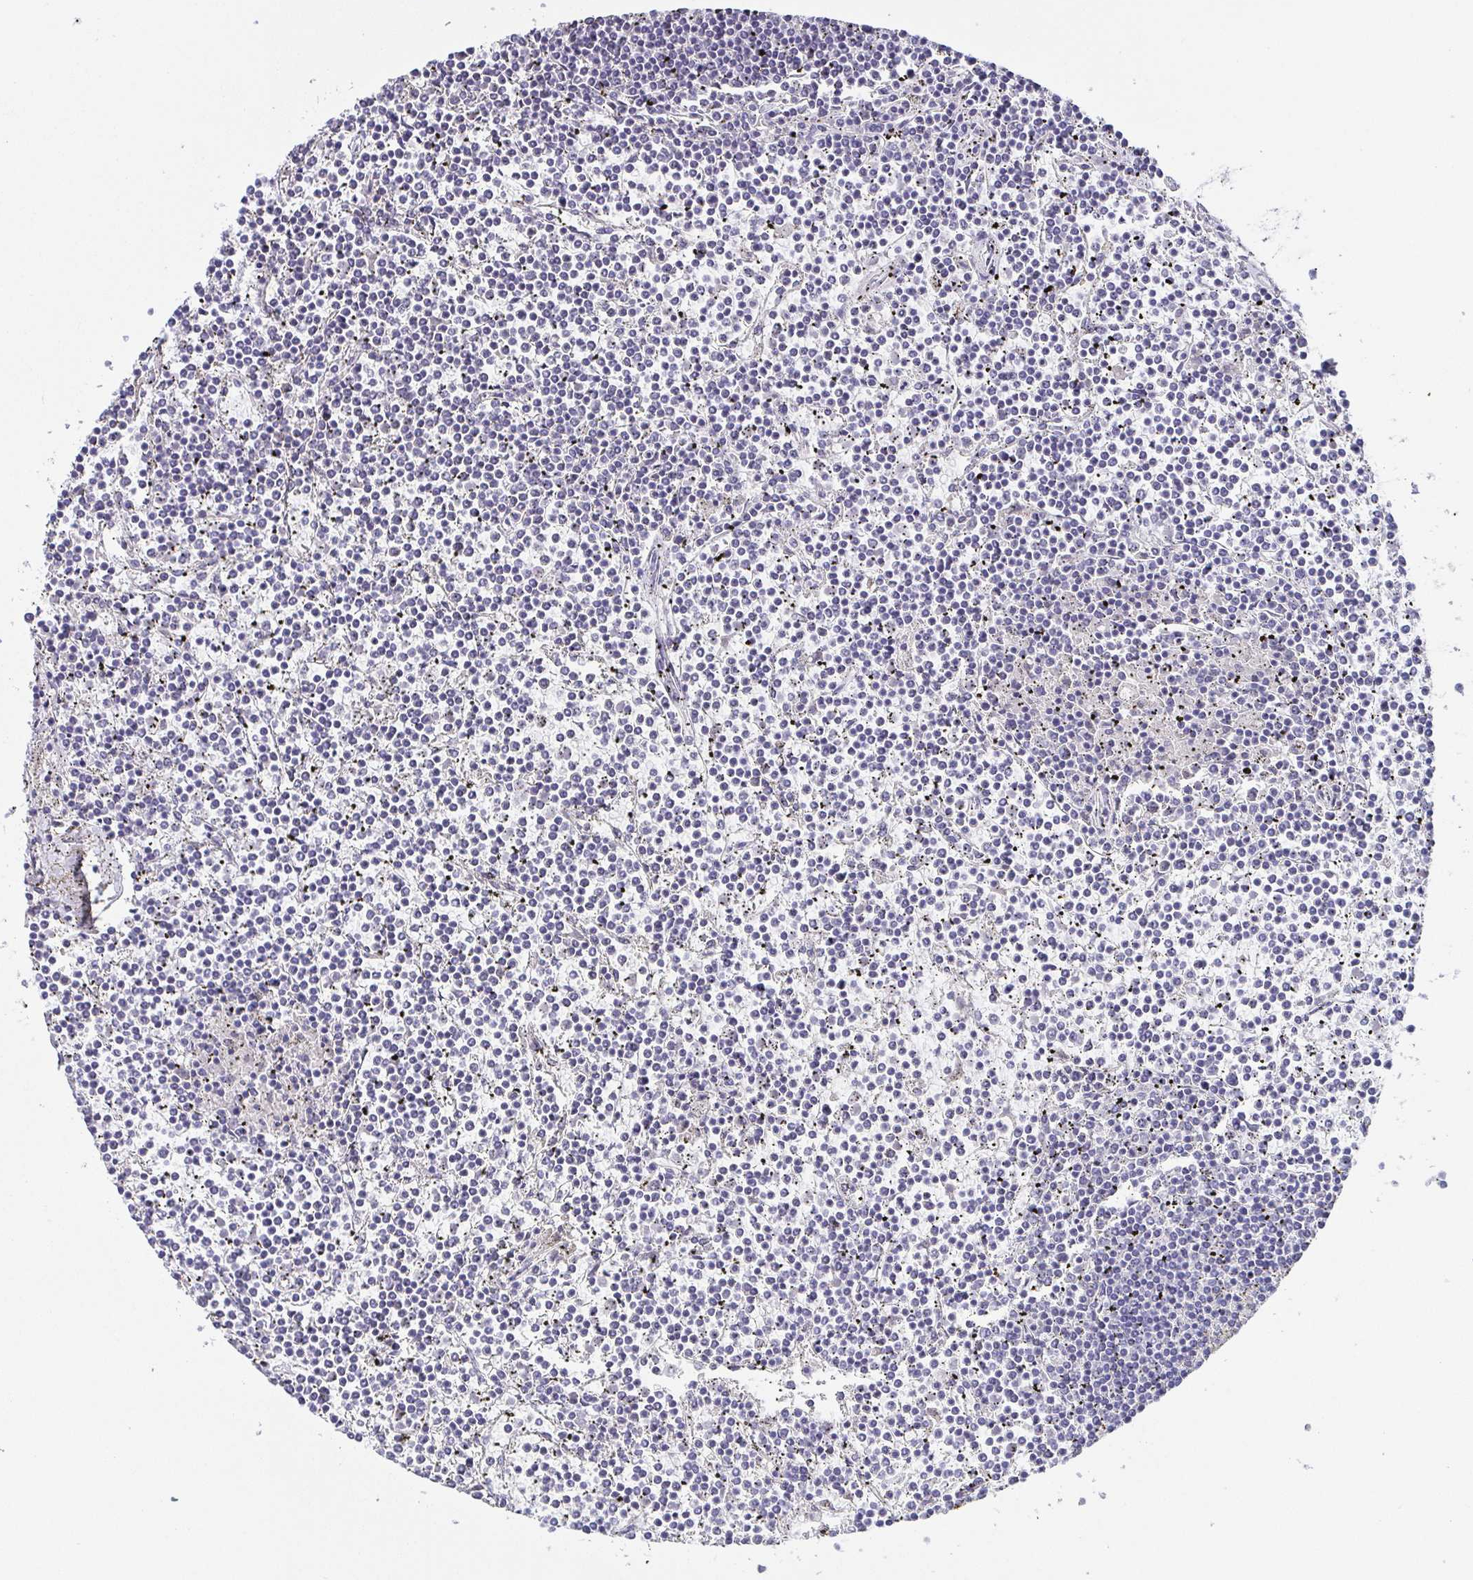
{"staining": {"intensity": "negative", "quantity": "none", "location": "none"}, "tissue": "lymphoma", "cell_type": "Tumor cells", "image_type": "cancer", "snomed": [{"axis": "morphology", "description": "Malignant lymphoma, non-Hodgkin's type, Low grade"}, {"axis": "topography", "description": "Spleen"}], "caption": "This histopathology image is of lymphoma stained with IHC to label a protein in brown with the nuclei are counter-stained blue. There is no positivity in tumor cells.", "gene": "NEFH", "patient": {"sex": "female", "age": 19}}